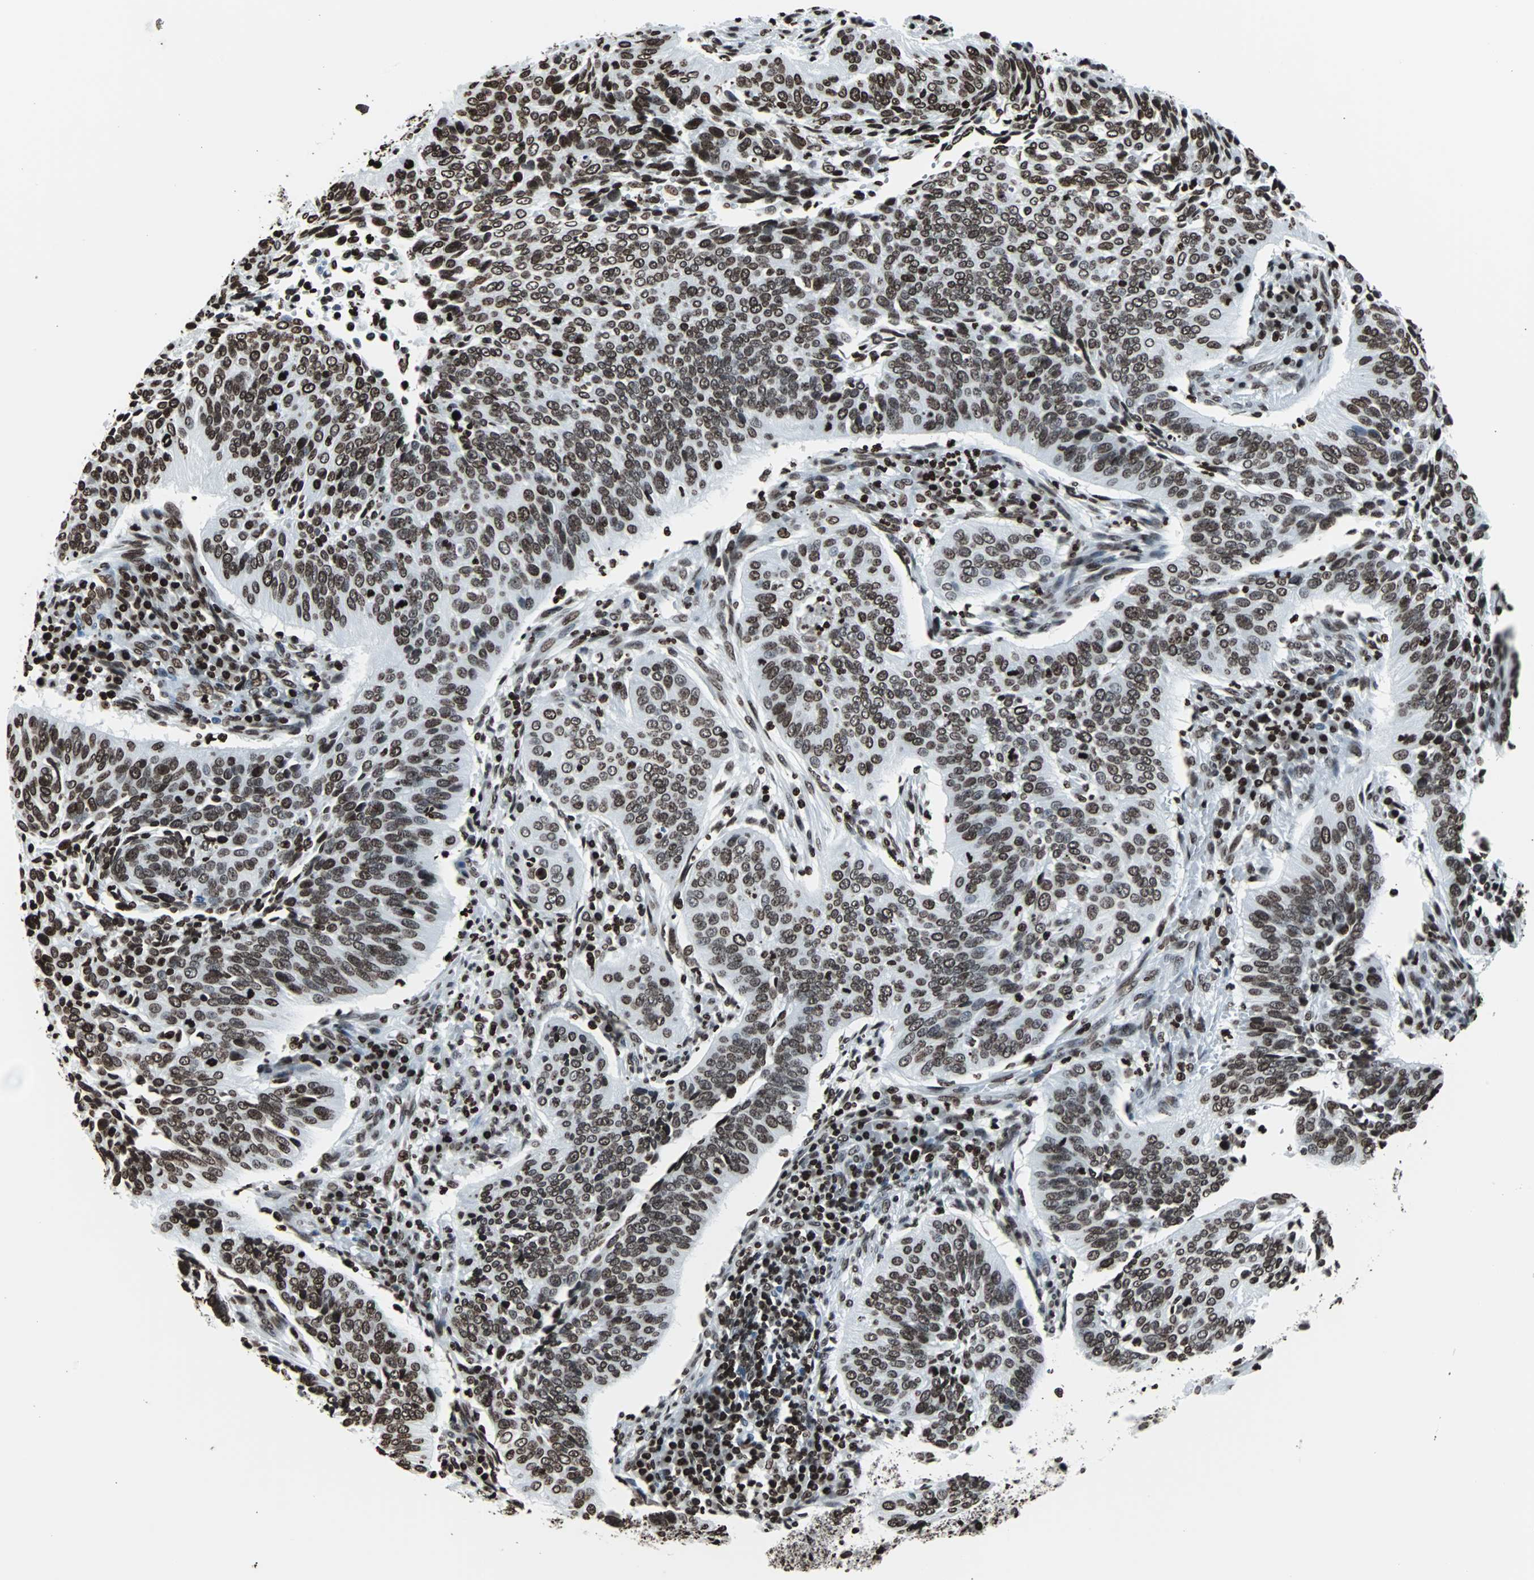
{"staining": {"intensity": "strong", "quantity": ">75%", "location": "nuclear"}, "tissue": "cervical cancer", "cell_type": "Tumor cells", "image_type": "cancer", "snomed": [{"axis": "morphology", "description": "Squamous cell carcinoma, NOS"}, {"axis": "topography", "description": "Cervix"}], "caption": "Cervical cancer (squamous cell carcinoma) stained with DAB (3,3'-diaminobenzidine) immunohistochemistry (IHC) exhibits high levels of strong nuclear positivity in about >75% of tumor cells. (Brightfield microscopy of DAB IHC at high magnification).", "gene": "H2BC18", "patient": {"sex": "female", "age": 39}}